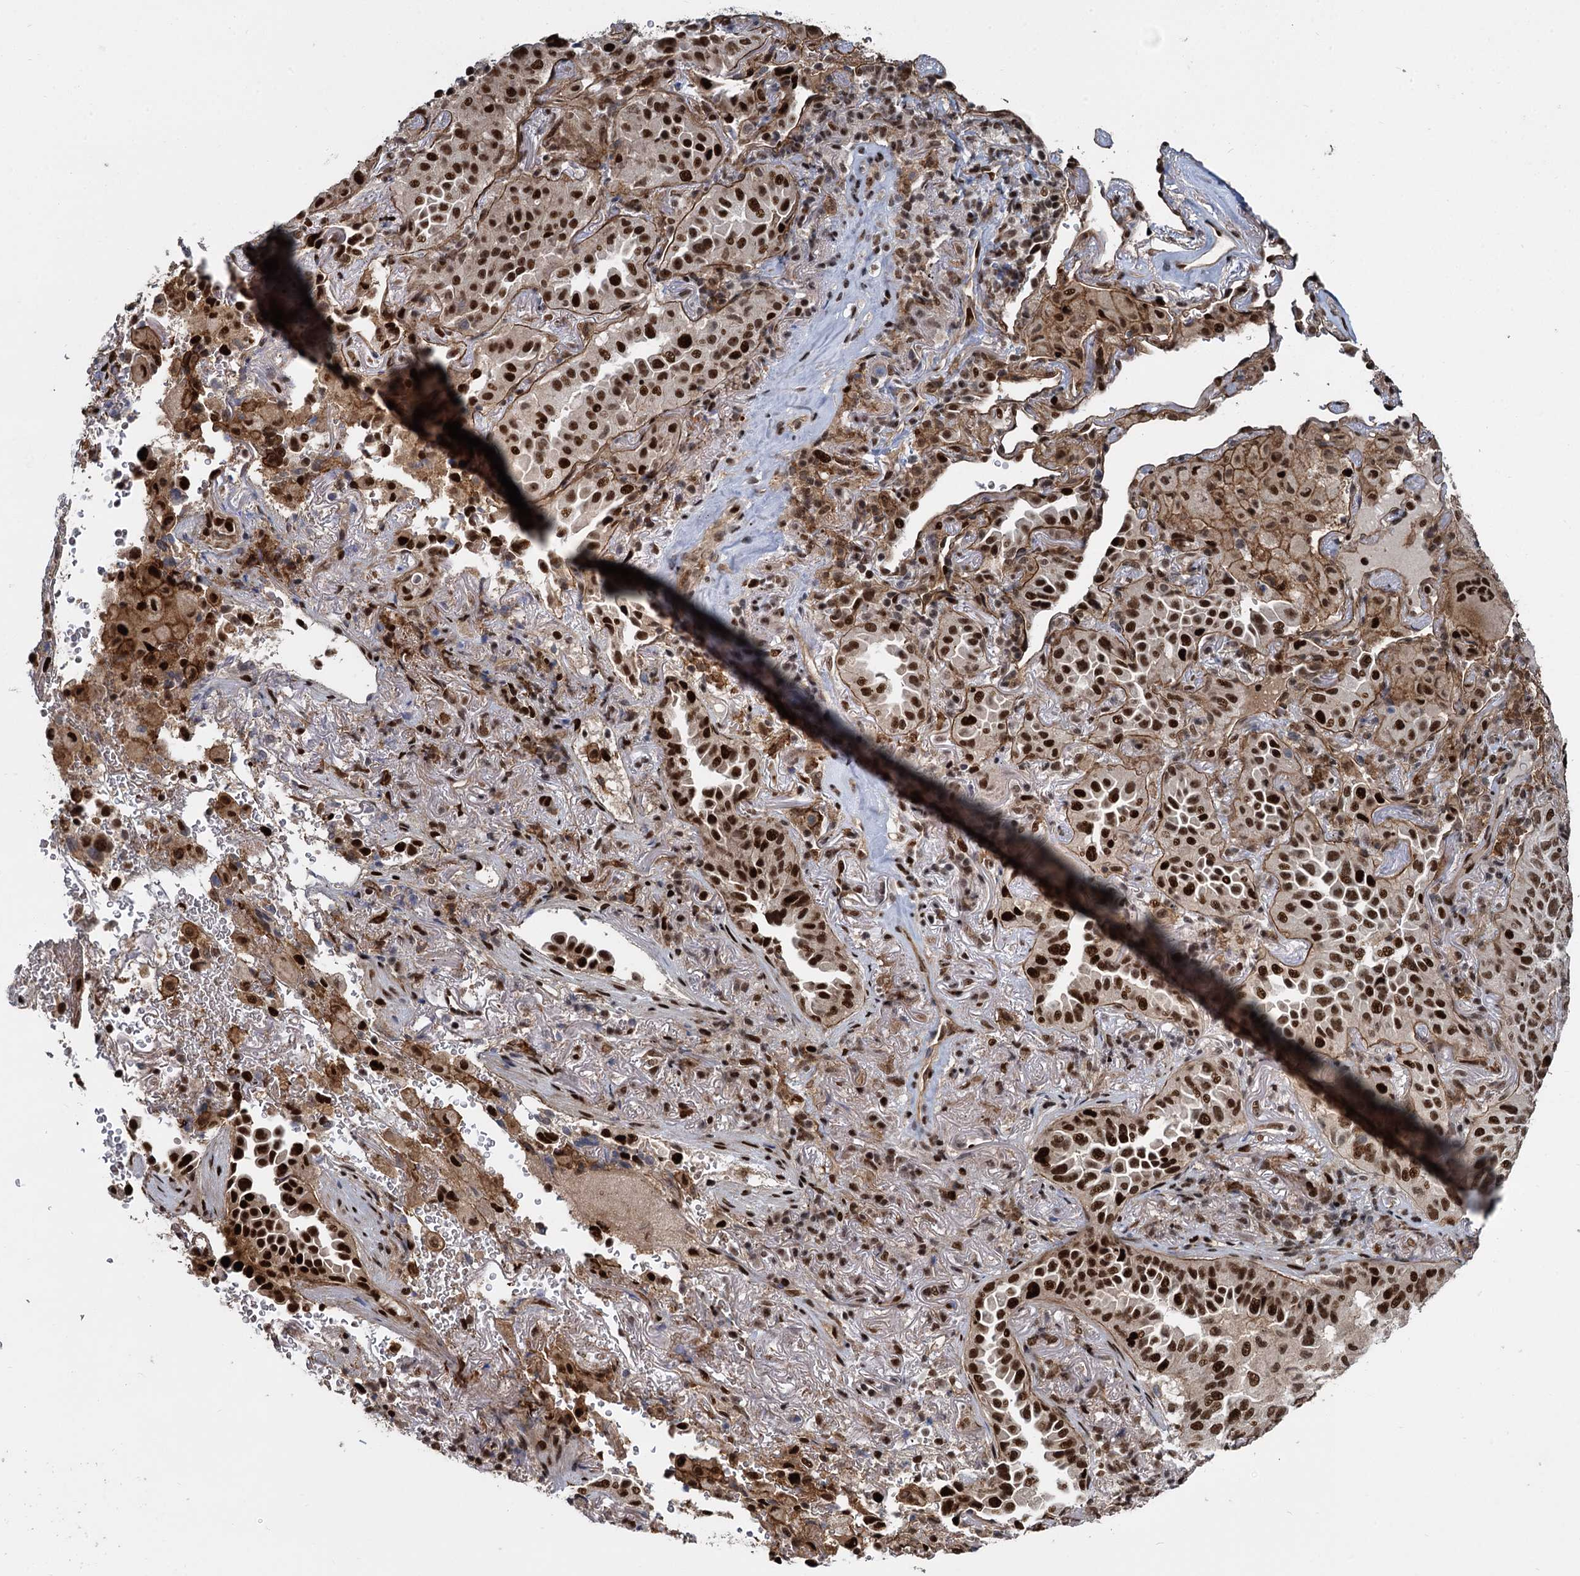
{"staining": {"intensity": "strong", "quantity": ">75%", "location": "nuclear"}, "tissue": "lung cancer", "cell_type": "Tumor cells", "image_type": "cancer", "snomed": [{"axis": "morphology", "description": "Adenocarcinoma, NOS"}, {"axis": "topography", "description": "Lung"}], "caption": "Human lung cancer stained with a brown dye shows strong nuclear positive positivity in about >75% of tumor cells.", "gene": "ANKRD49", "patient": {"sex": "female", "age": 69}}